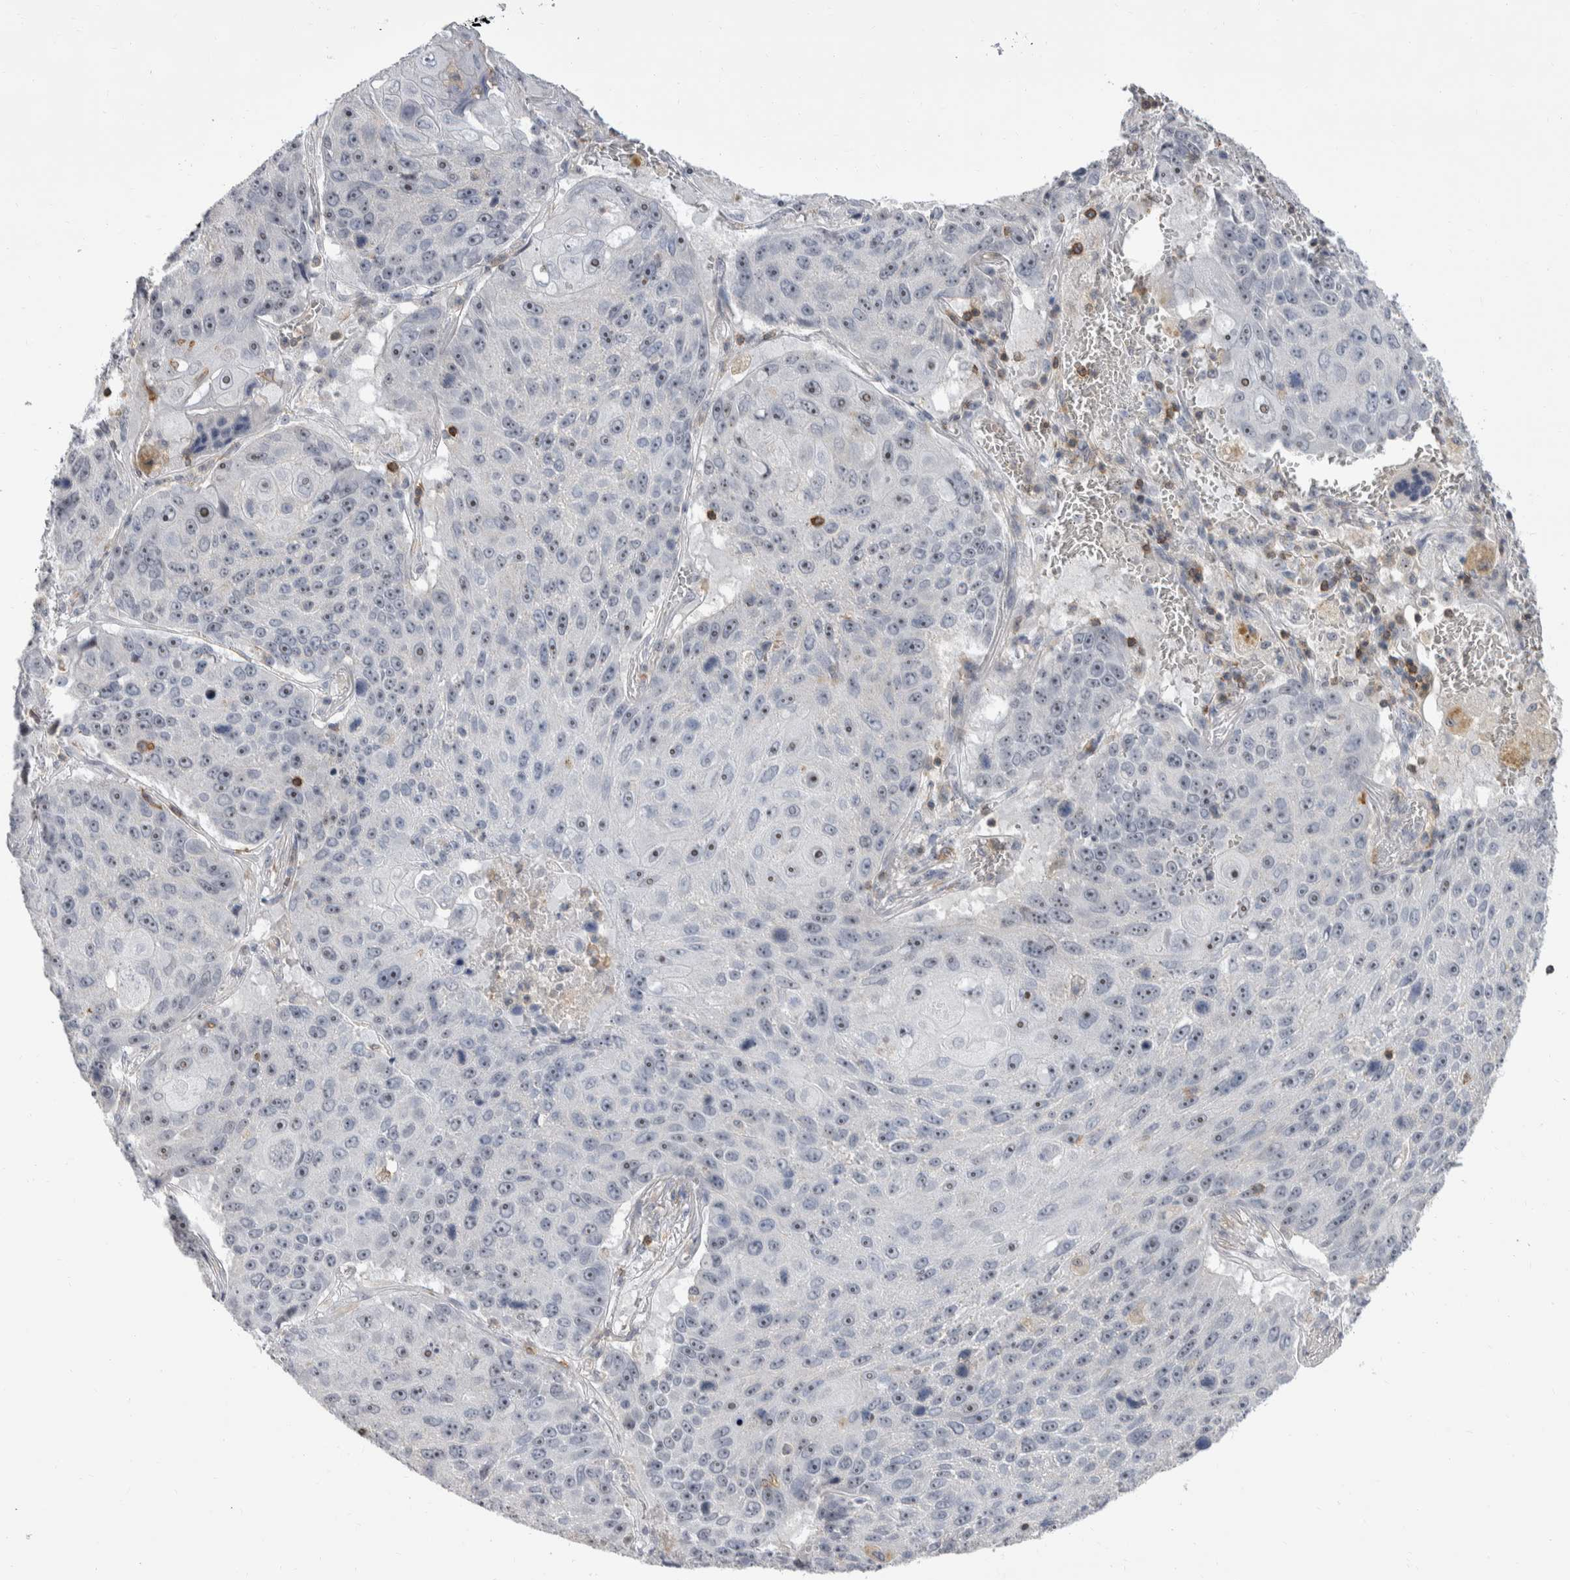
{"staining": {"intensity": "moderate", "quantity": "25%-75%", "location": "nuclear"}, "tissue": "lung cancer", "cell_type": "Tumor cells", "image_type": "cancer", "snomed": [{"axis": "morphology", "description": "Squamous cell carcinoma, NOS"}, {"axis": "topography", "description": "Lung"}], "caption": "Immunohistochemical staining of human lung cancer (squamous cell carcinoma) shows moderate nuclear protein positivity in approximately 25%-75% of tumor cells. The protein of interest is shown in brown color, while the nuclei are stained blue.", "gene": "CEP295NL", "patient": {"sex": "male", "age": 61}}